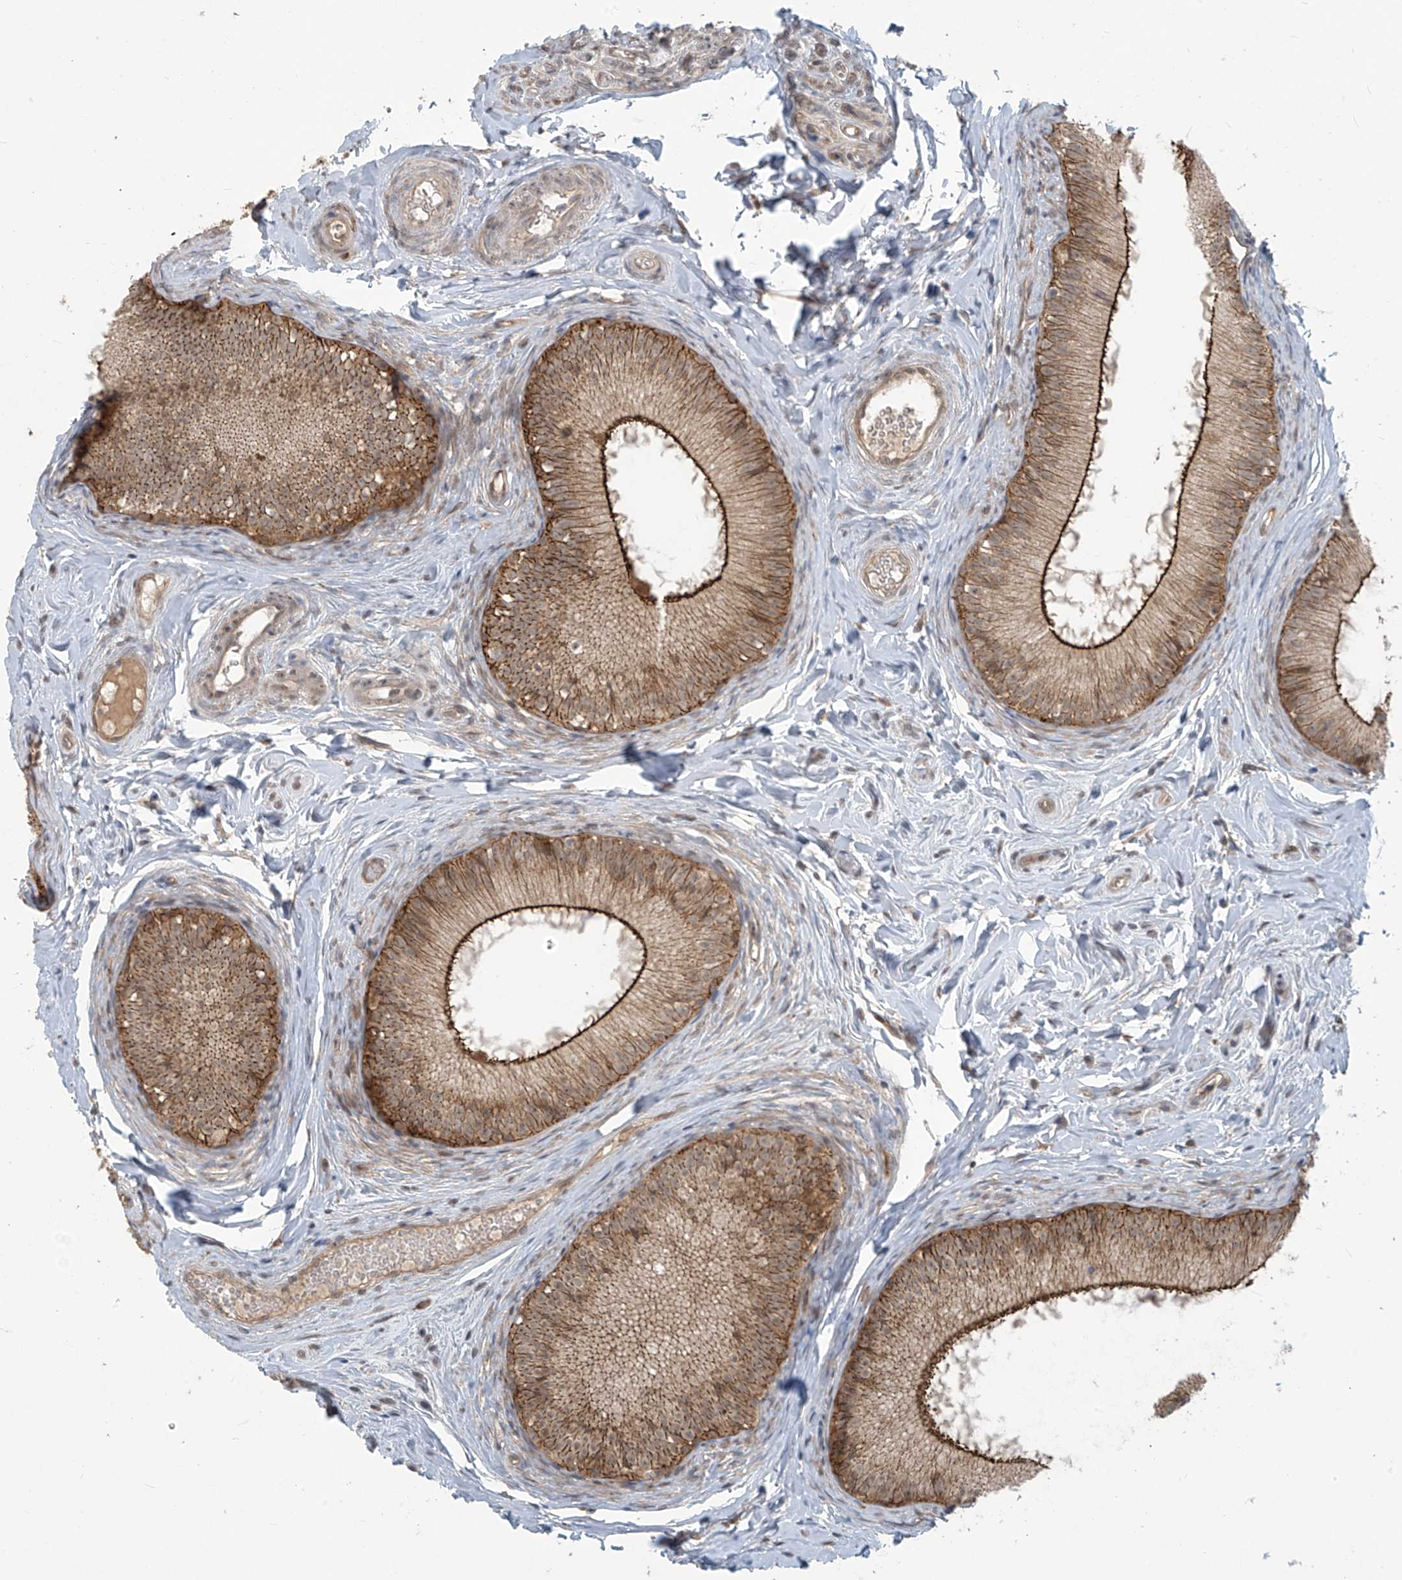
{"staining": {"intensity": "moderate", "quantity": ">75%", "location": "cytoplasmic/membranous"}, "tissue": "epididymis", "cell_type": "Glandular cells", "image_type": "normal", "snomed": [{"axis": "morphology", "description": "Normal tissue, NOS"}, {"axis": "topography", "description": "Epididymis"}], "caption": "This micrograph demonstrates unremarkable epididymis stained with IHC to label a protein in brown. The cytoplasmic/membranous of glandular cells show moderate positivity for the protein. Nuclei are counter-stained blue.", "gene": "KATNIP", "patient": {"sex": "male", "age": 34}}